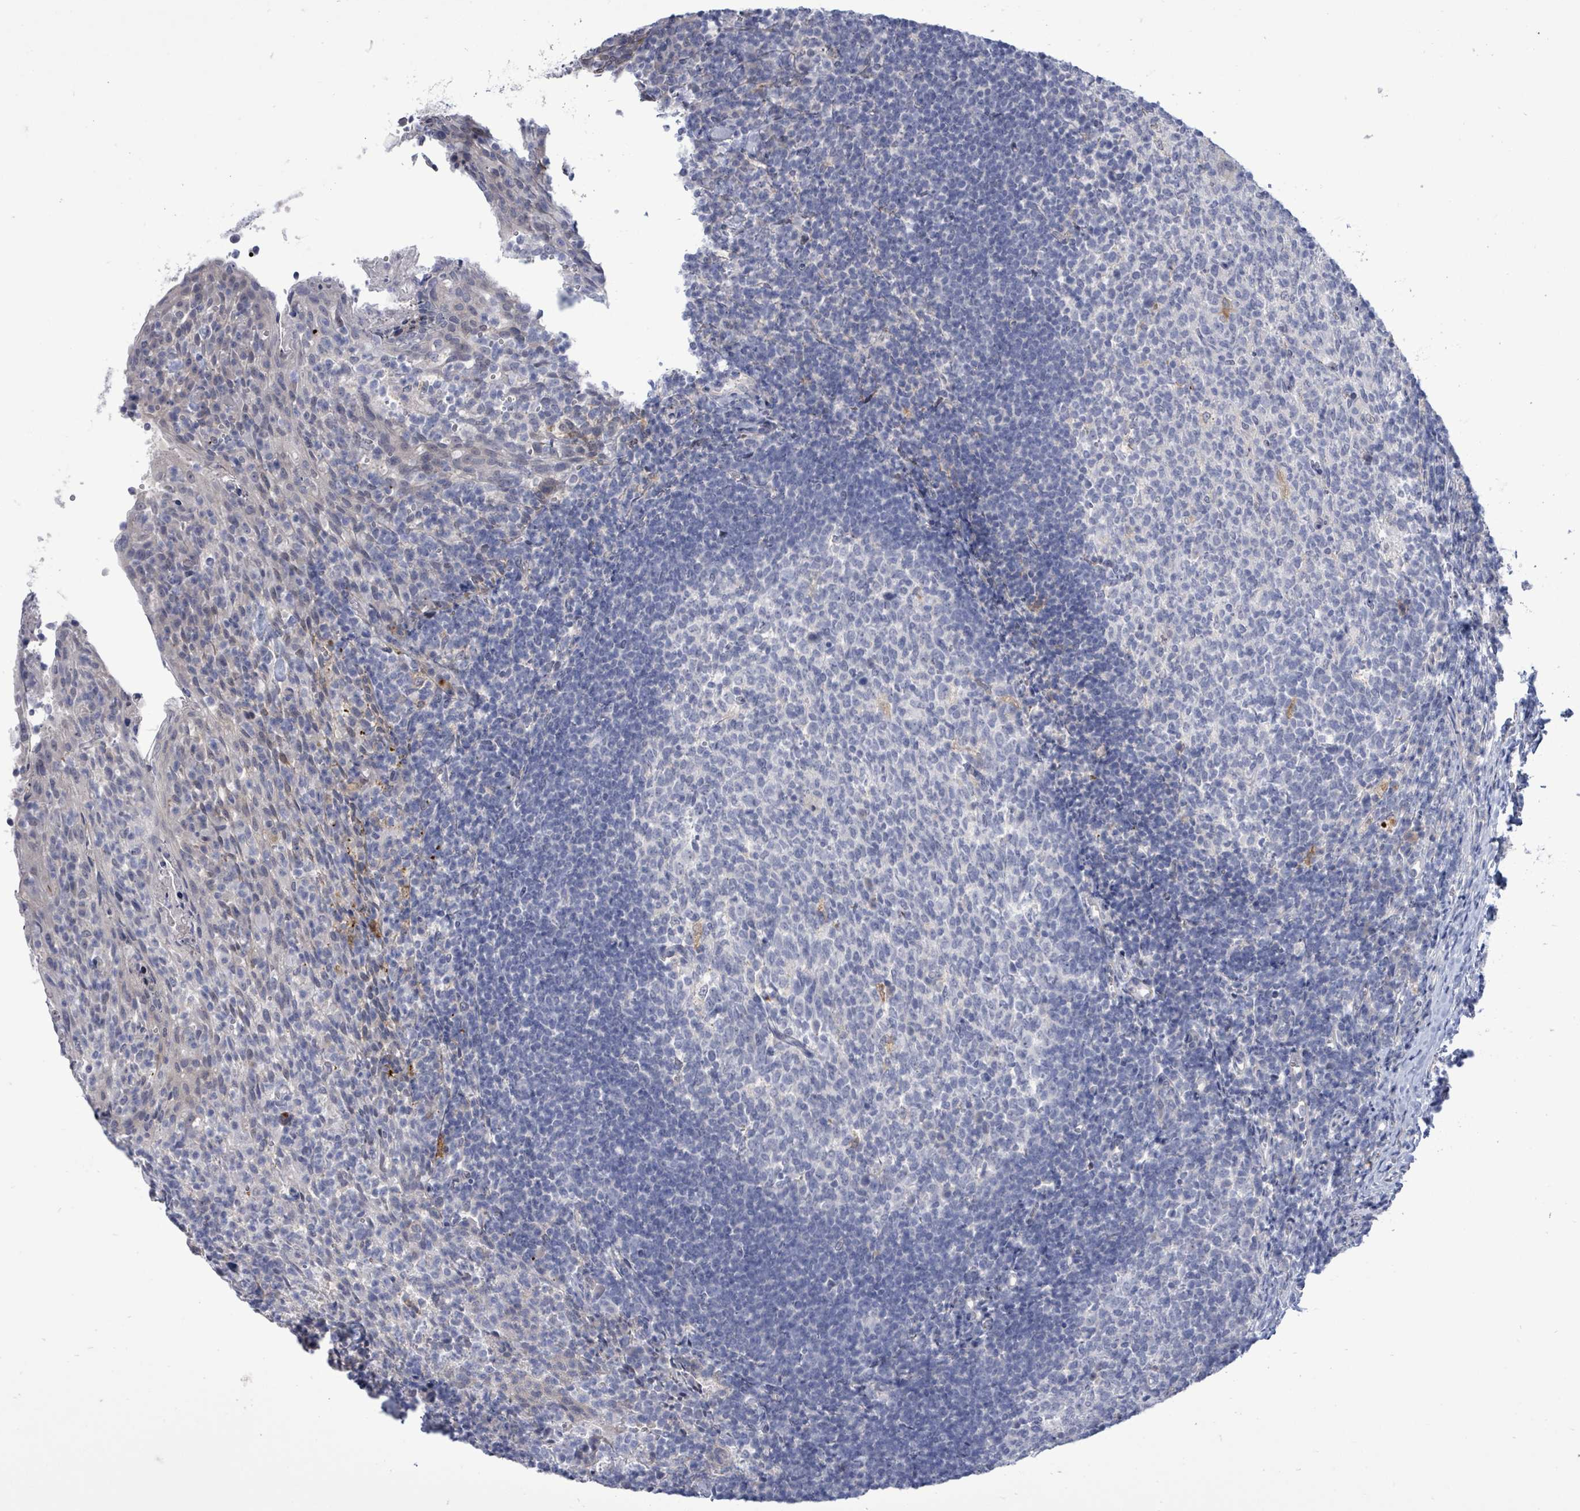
{"staining": {"intensity": "negative", "quantity": "none", "location": "none"}, "tissue": "tonsil", "cell_type": "Germinal center cells", "image_type": "normal", "snomed": [{"axis": "morphology", "description": "Normal tissue, NOS"}, {"axis": "topography", "description": "Tonsil"}], "caption": "Tonsil stained for a protein using immunohistochemistry exhibits no staining germinal center cells.", "gene": "CT45A10", "patient": {"sex": "female", "age": 10}}